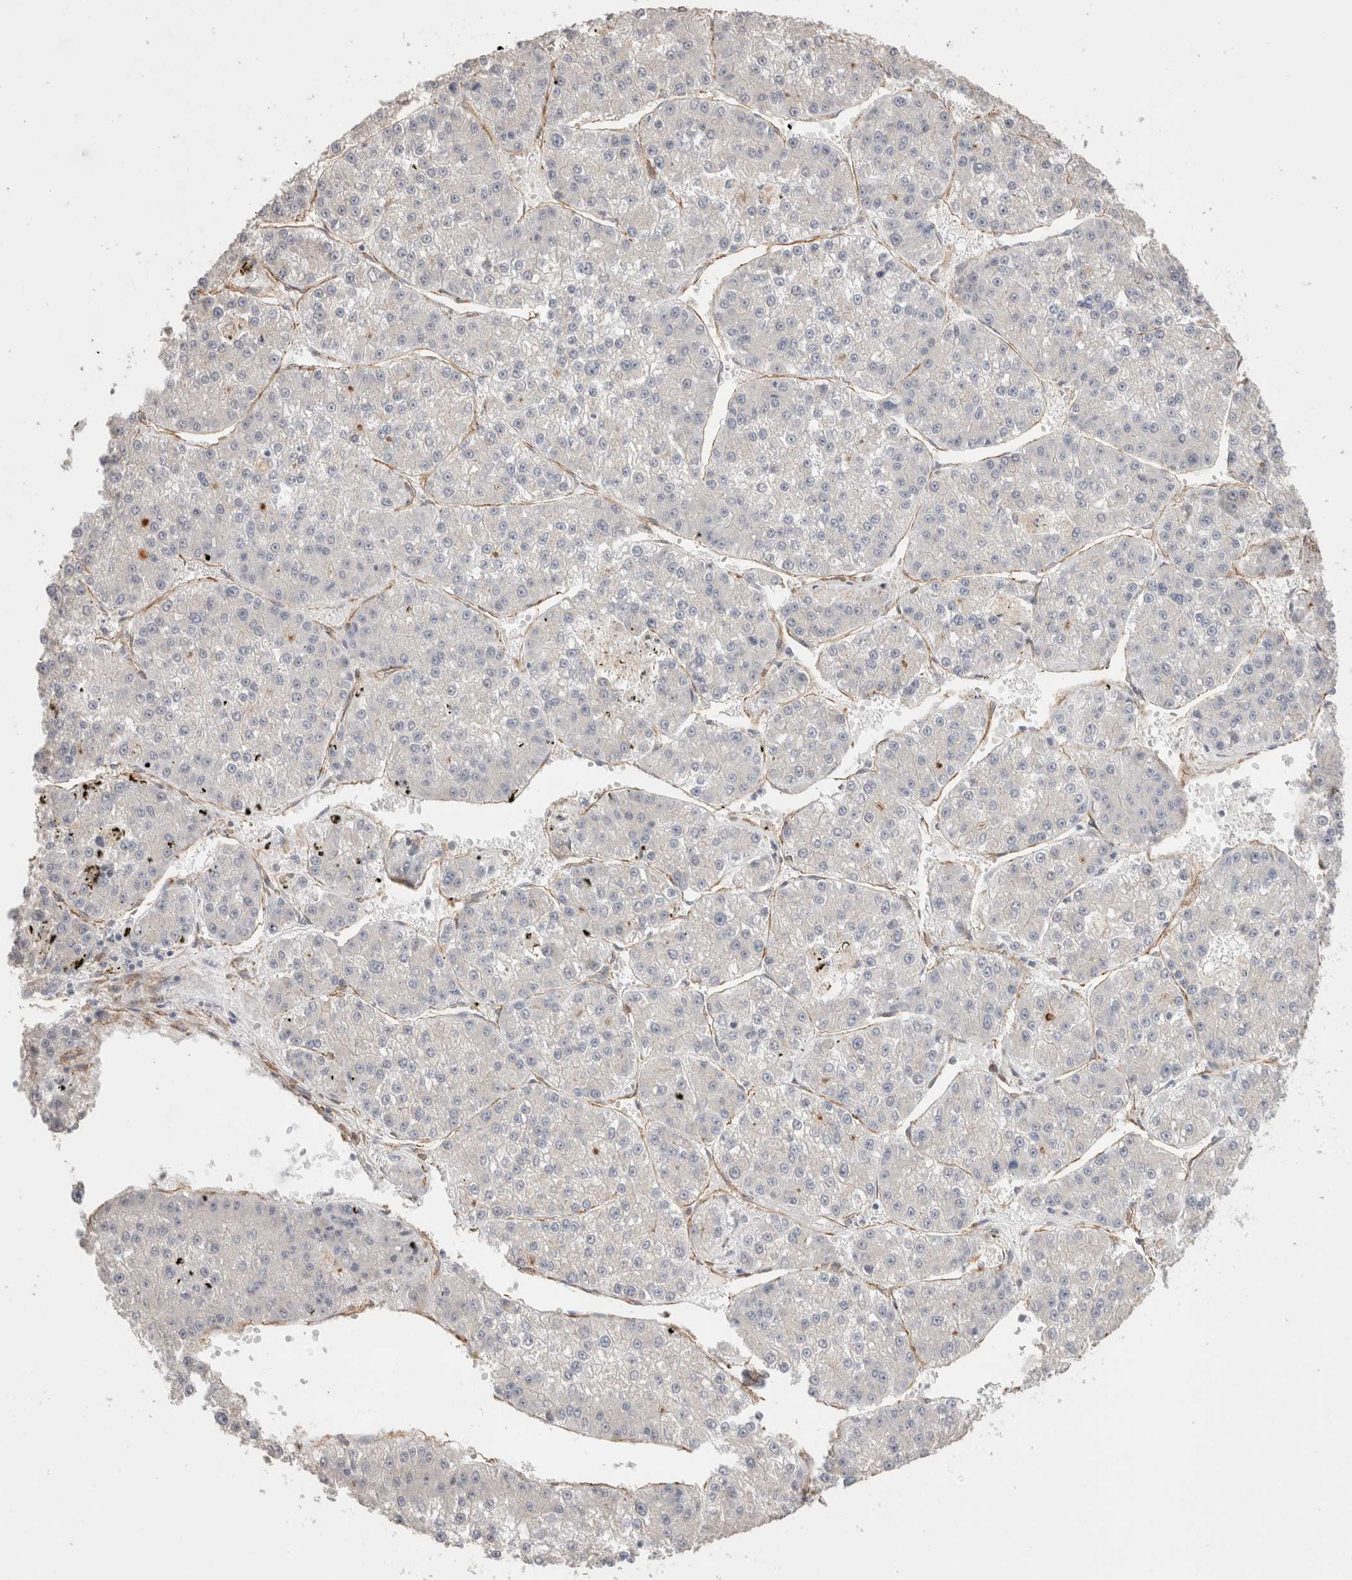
{"staining": {"intensity": "negative", "quantity": "none", "location": "none"}, "tissue": "liver cancer", "cell_type": "Tumor cells", "image_type": "cancer", "snomed": [{"axis": "morphology", "description": "Carcinoma, Hepatocellular, NOS"}, {"axis": "topography", "description": "Liver"}], "caption": "Immunohistochemical staining of hepatocellular carcinoma (liver) displays no significant staining in tumor cells. (Stains: DAB (3,3'-diaminobenzidine) immunohistochemistry with hematoxylin counter stain, Microscopy: brightfield microscopy at high magnification).", "gene": "CAAP1", "patient": {"sex": "female", "age": 73}}